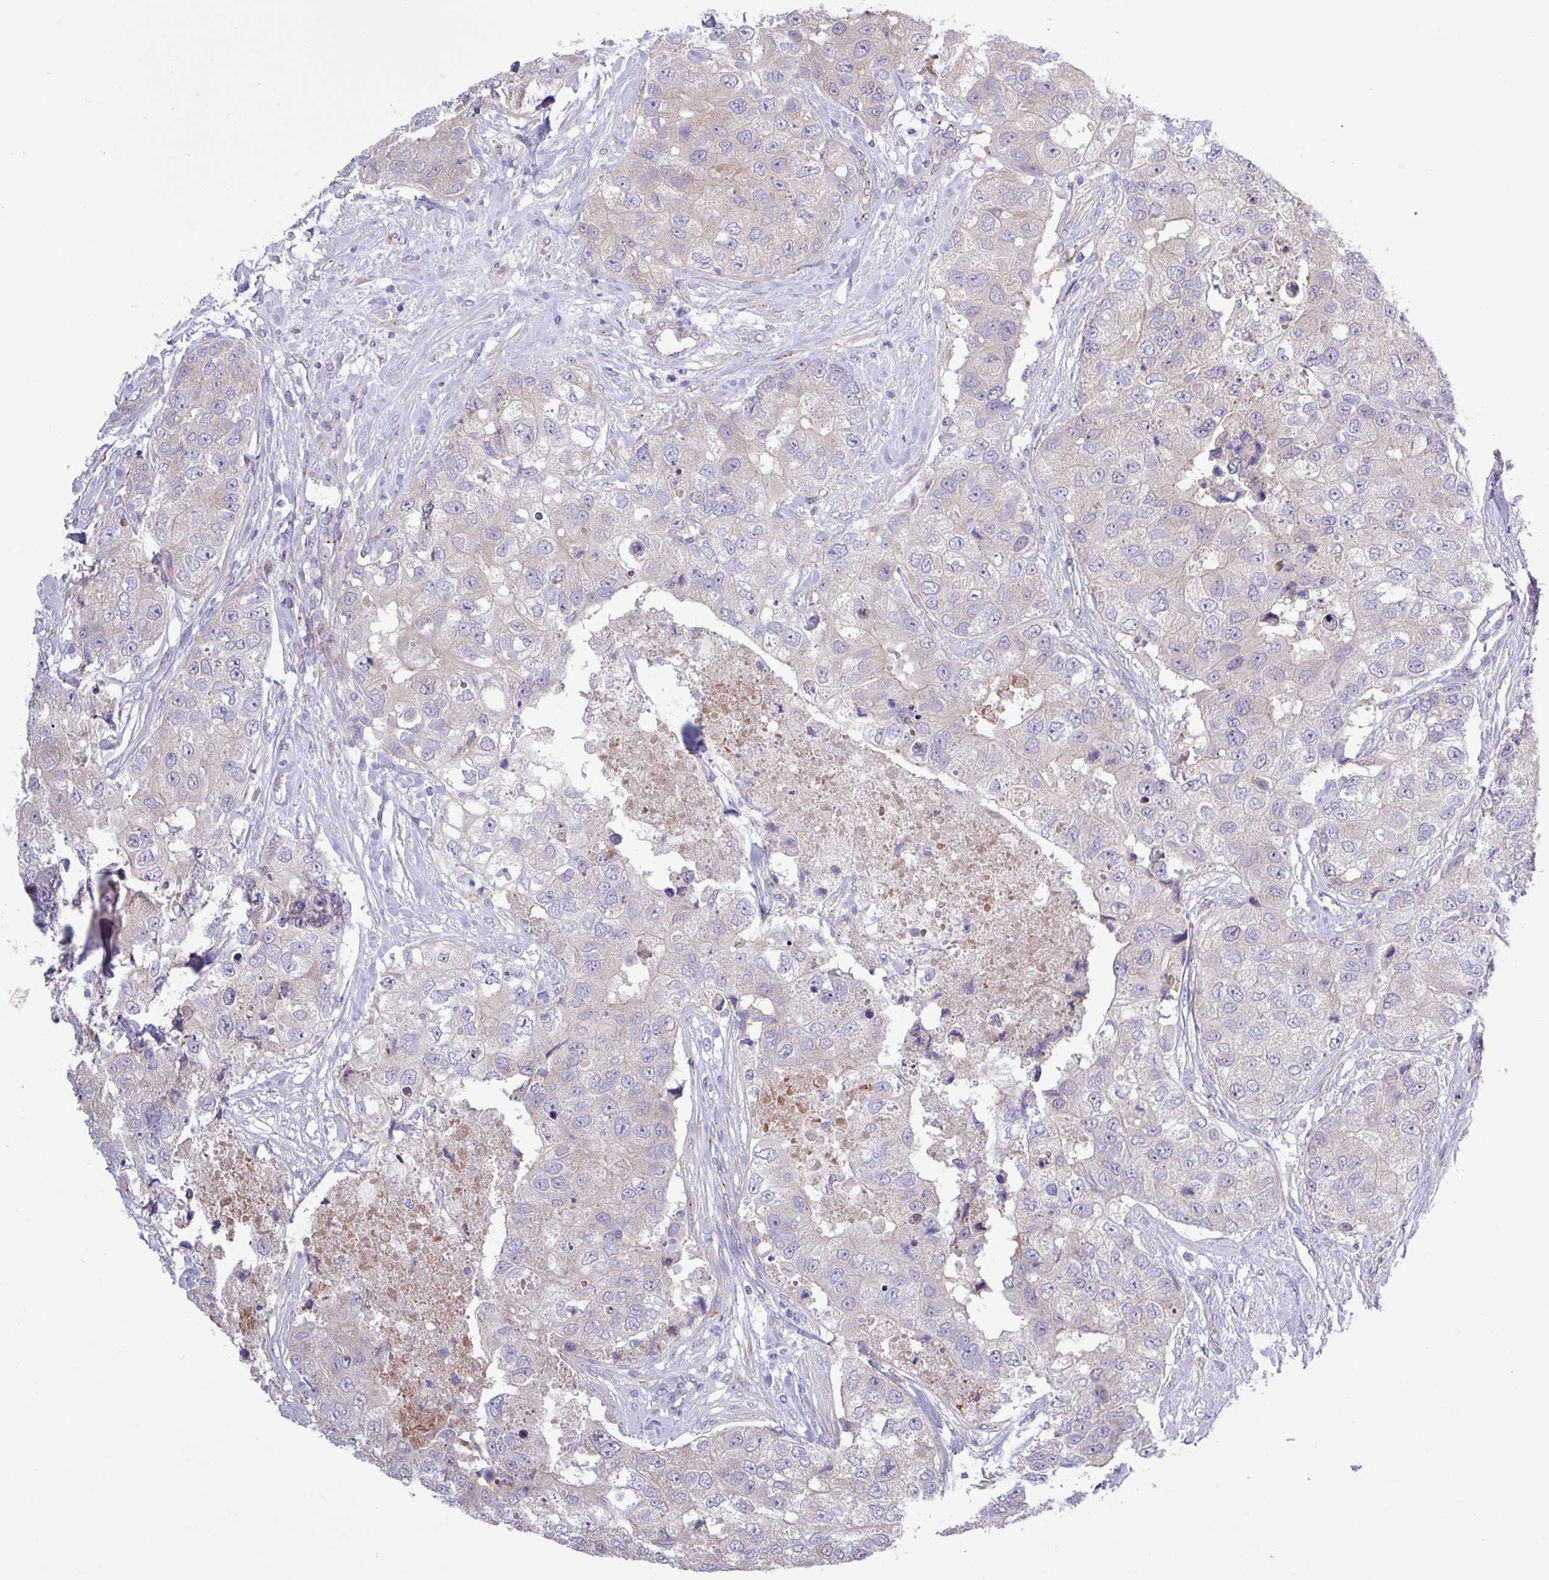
{"staining": {"intensity": "negative", "quantity": "none", "location": "none"}, "tissue": "breast cancer", "cell_type": "Tumor cells", "image_type": "cancer", "snomed": [{"axis": "morphology", "description": "Duct carcinoma"}, {"axis": "topography", "description": "Breast"}], "caption": "A histopathology image of breast cancer stained for a protein shows no brown staining in tumor cells. (Stains: DAB (3,3'-diaminobenzidine) immunohistochemistry with hematoxylin counter stain, Microscopy: brightfield microscopy at high magnification).", "gene": "SPINK8", "patient": {"sex": "female", "age": 62}}